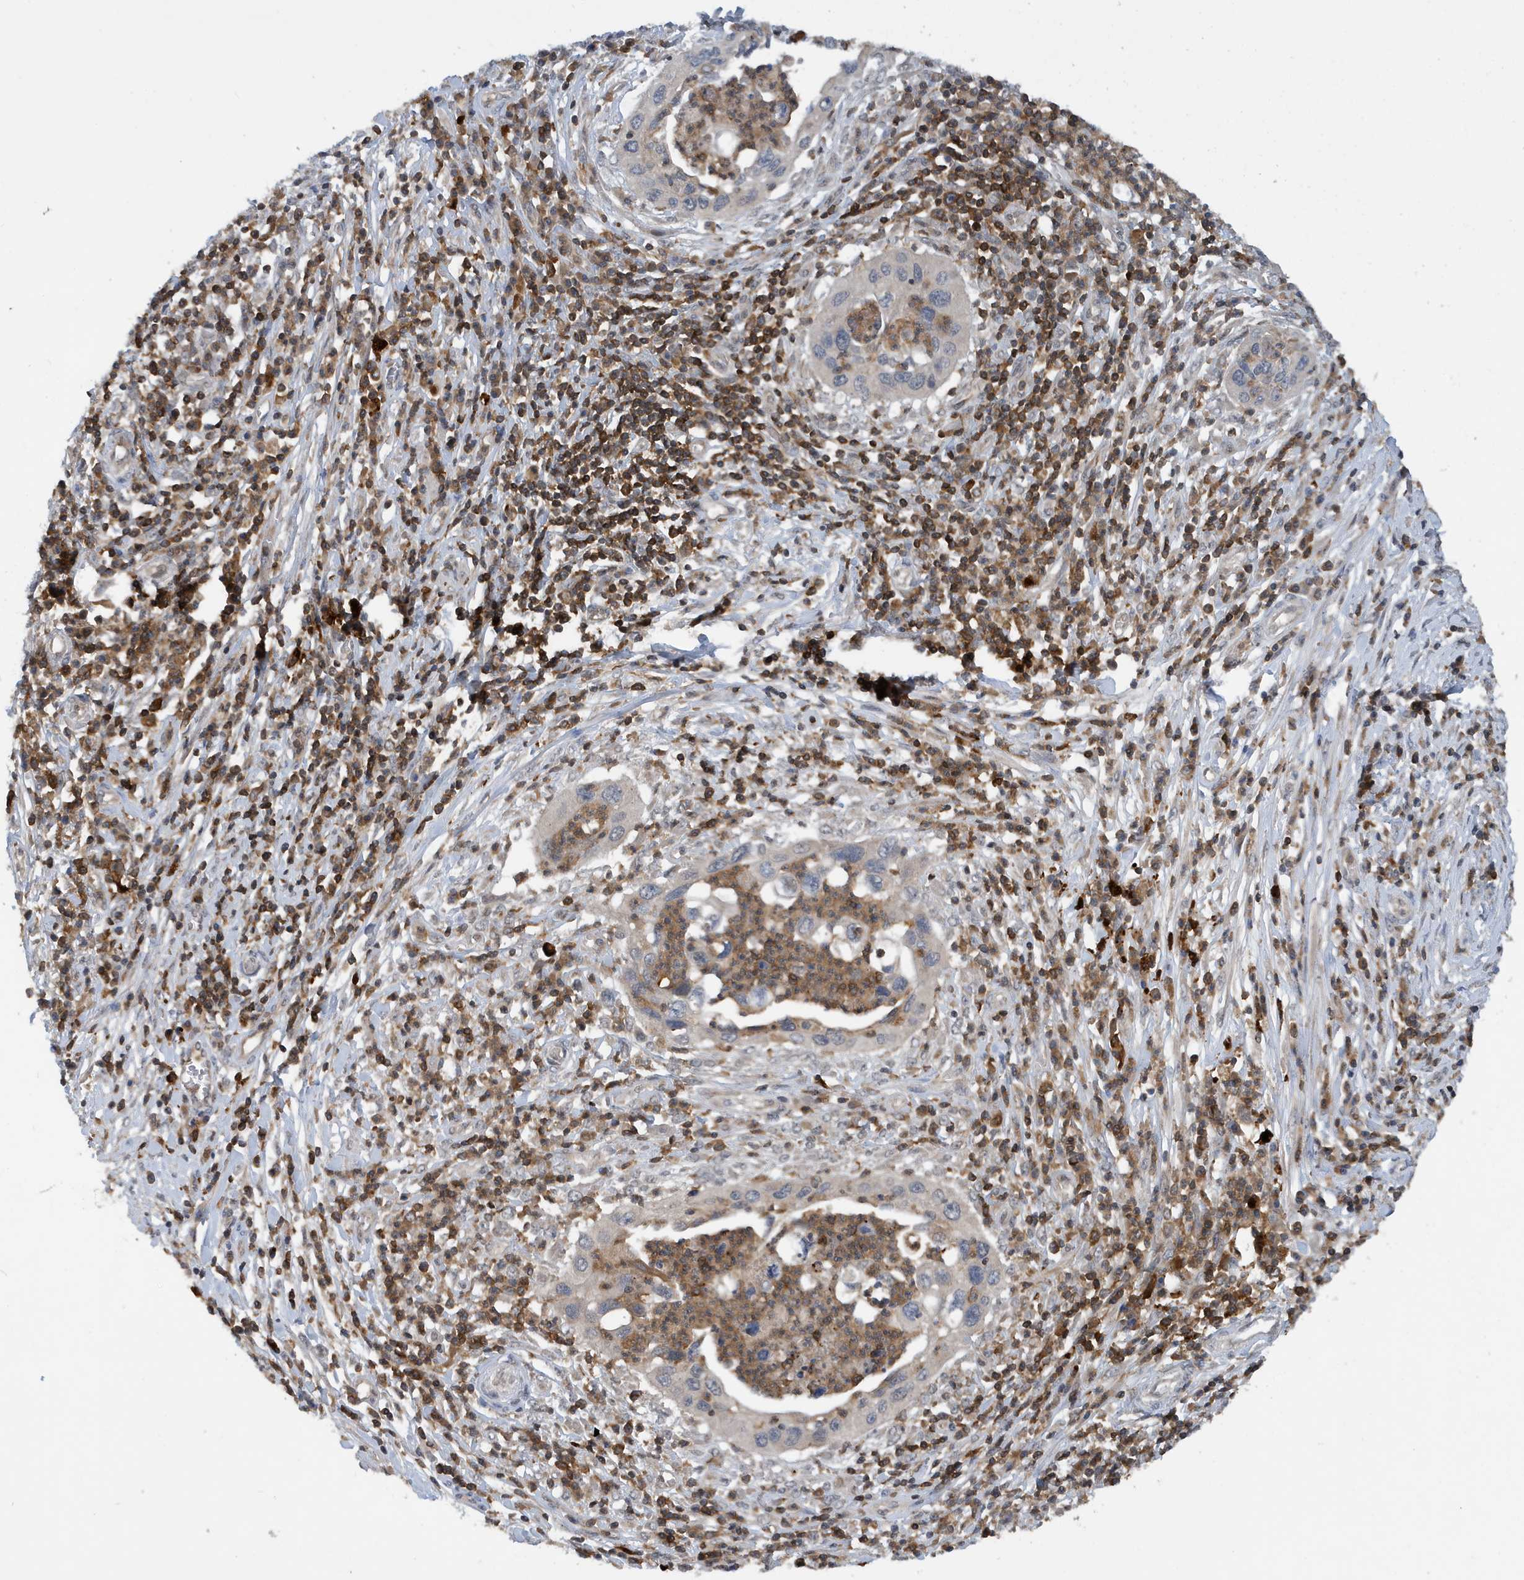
{"staining": {"intensity": "negative", "quantity": "none", "location": "none"}, "tissue": "cervical cancer", "cell_type": "Tumor cells", "image_type": "cancer", "snomed": [{"axis": "morphology", "description": "Squamous cell carcinoma, NOS"}, {"axis": "topography", "description": "Cervix"}], "caption": "High magnification brightfield microscopy of cervical squamous cell carcinoma stained with DAB (brown) and counterstained with hematoxylin (blue): tumor cells show no significant positivity. The staining is performed using DAB brown chromogen with nuclei counter-stained in using hematoxylin.", "gene": "NSUN3", "patient": {"sex": "female", "age": 38}}